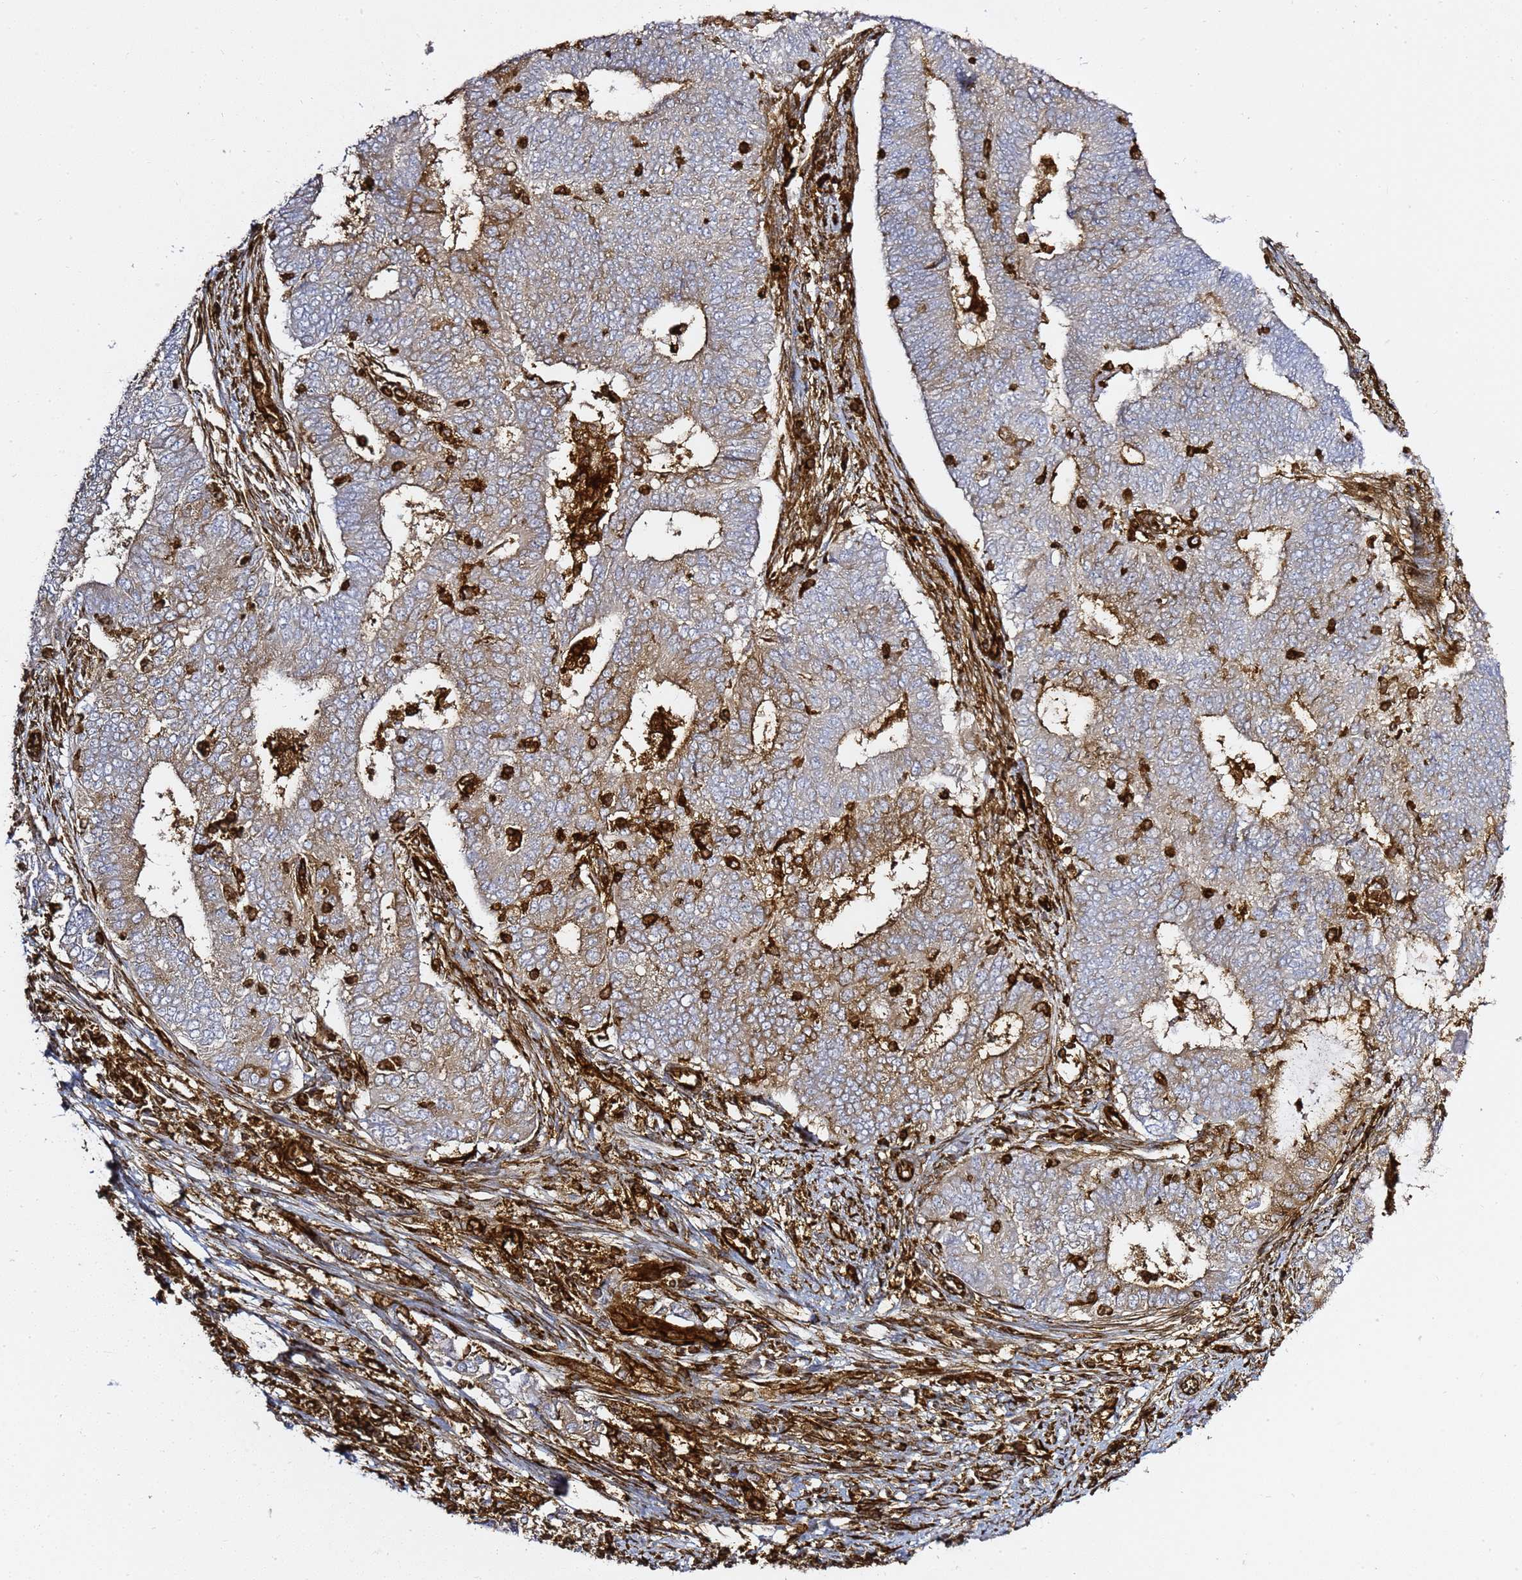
{"staining": {"intensity": "weak", "quantity": "25%-75%", "location": "cytoplasmic/membranous"}, "tissue": "endometrial cancer", "cell_type": "Tumor cells", "image_type": "cancer", "snomed": [{"axis": "morphology", "description": "Adenocarcinoma, NOS"}, {"axis": "topography", "description": "Endometrium"}], "caption": "Weak cytoplasmic/membranous protein expression is seen in about 25%-75% of tumor cells in endometrial adenocarcinoma.", "gene": "ZBTB8OS", "patient": {"sex": "female", "age": 62}}